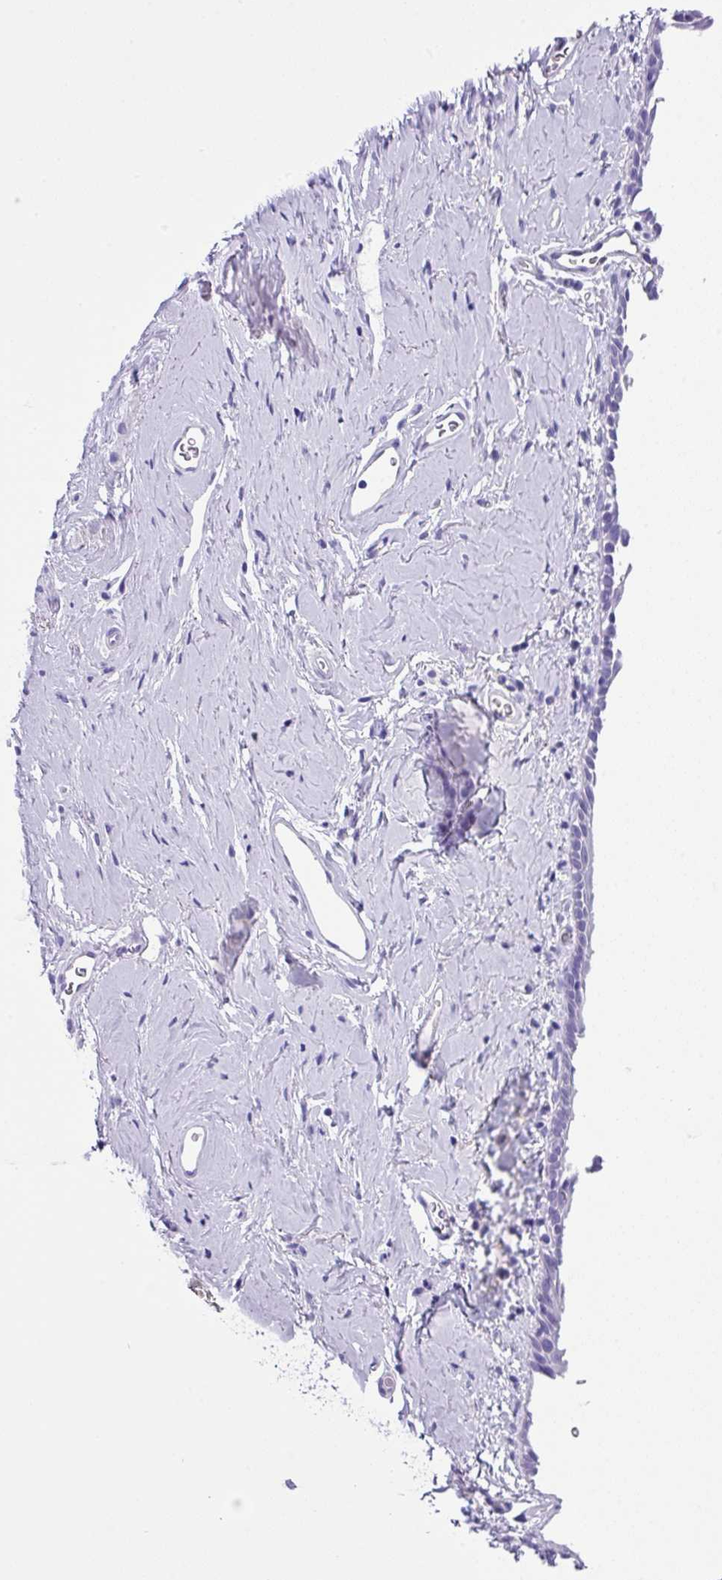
{"staining": {"intensity": "negative", "quantity": "none", "location": "none"}, "tissue": "vagina", "cell_type": "Squamous epithelial cells", "image_type": "normal", "snomed": [{"axis": "morphology", "description": "Normal tissue, NOS"}, {"axis": "morphology", "description": "Adenocarcinoma, NOS"}, {"axis": "topography", "description": "Rectum"}, {"axis": "topography", "description": "Vagina"}, {"axis": "topography", "description": "Peripheral nerve tissue"}], "caption": "An image of vagina stained for a protein displays no brown staining in squamous epithelial cells.", "gene": "ZG16", "patient": {"sex": "female", "age": 71}}